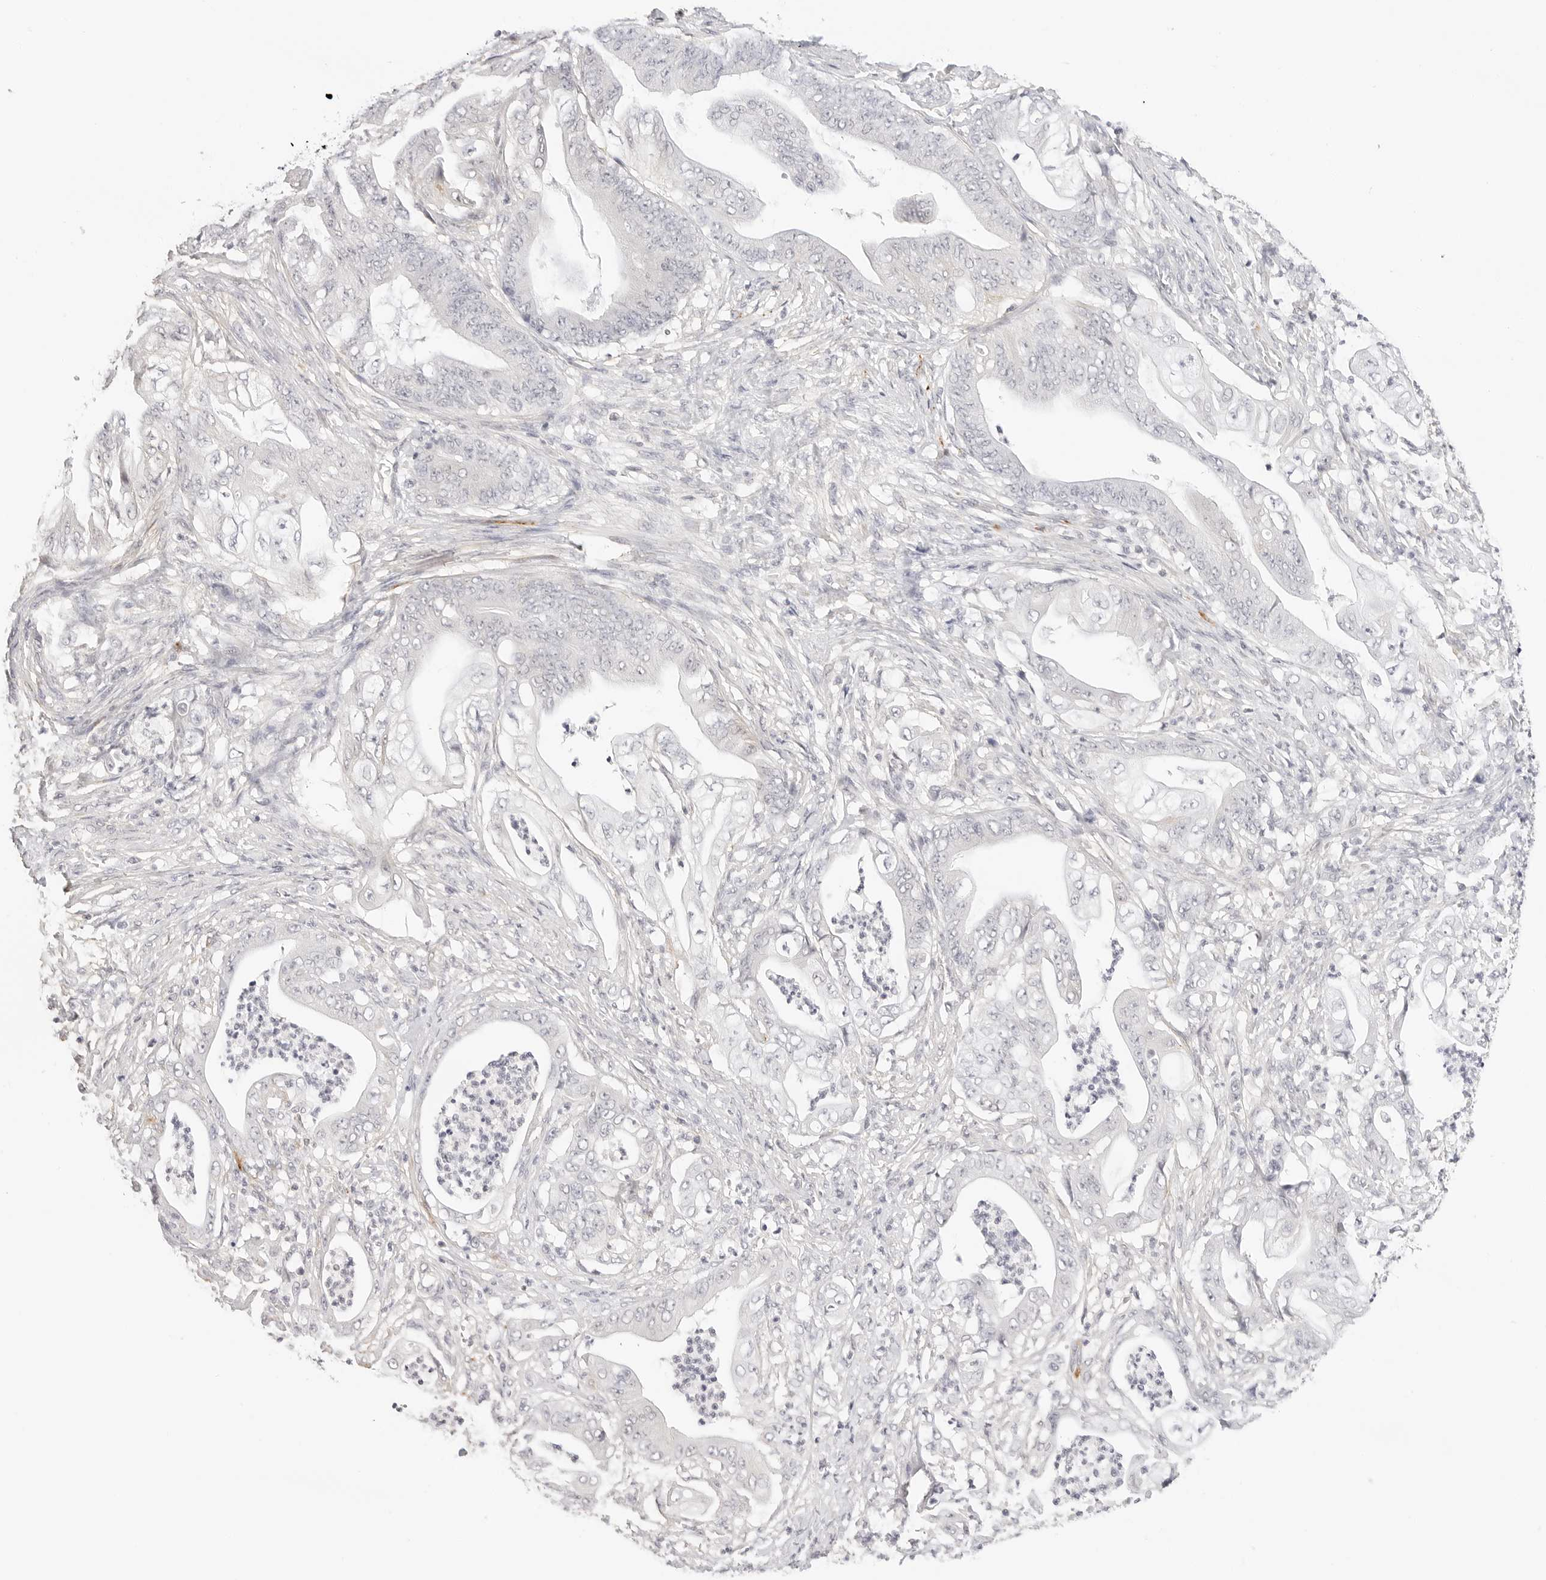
{"staining": {"intensity": "negative", "quantity": "none", "location": "none"}, "tissue": "stomach cancer", "cell_type": "Tumor cells", "image_type": "cancer", "snomed": [{"axis": "morphology", "description": "Adenocarcinoma, NOS"}, {"axis": "topography", "description": "Stomach"}], "caption": "Human stomach cancer (adenocarcinoma) stained for a protein using immunohistochemistry shows no expression in tumor cells.", "gene": "PCDH19", "patient": {"sex": "female", "age": 73}}